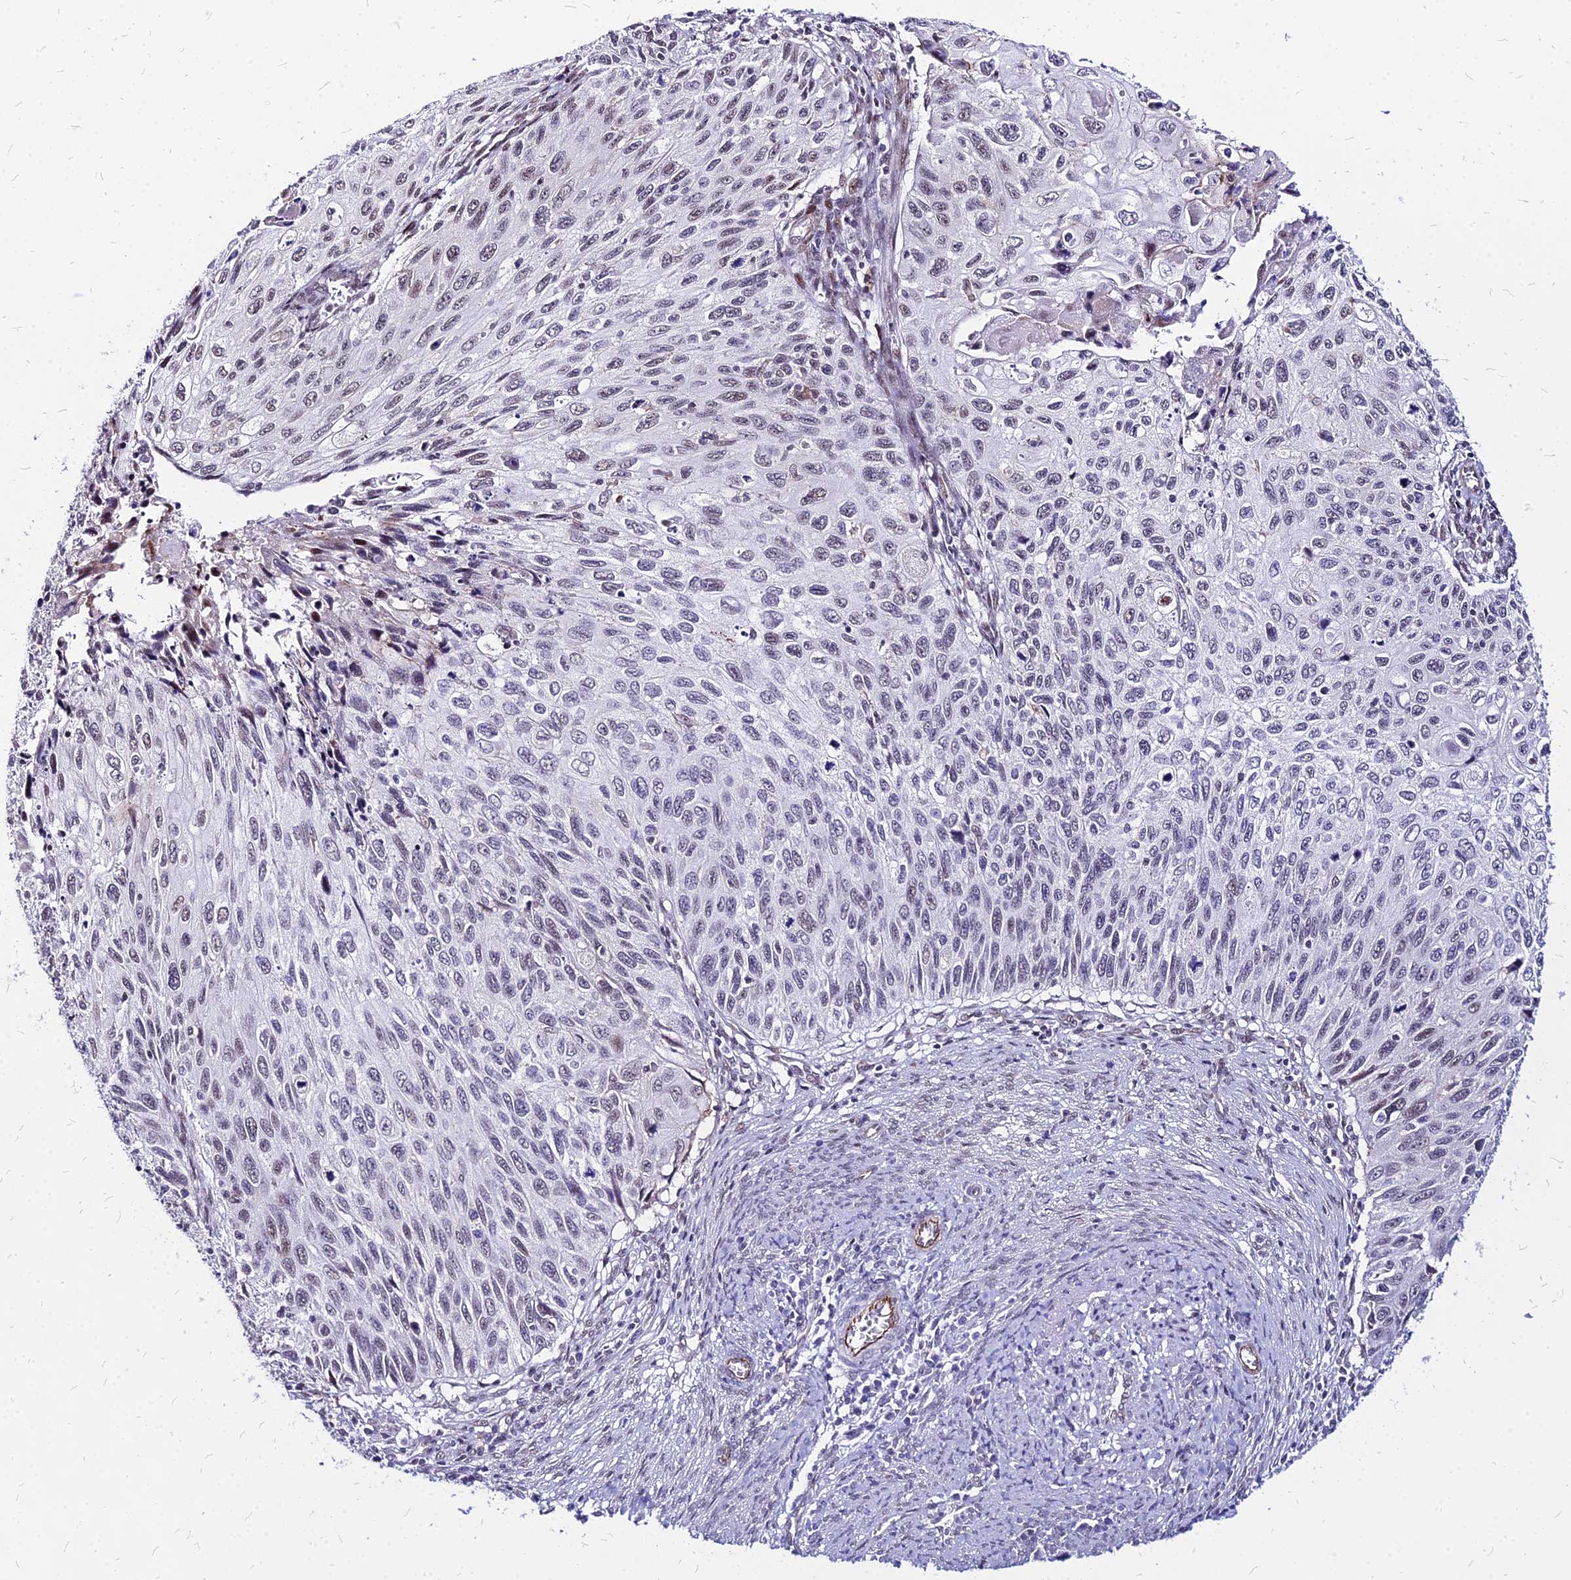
{"staining": {"intensity": "moderate", "quantity": "<25%", "location": "nuclear"}, "tissue": "cervical cancer", "cell_type": "Tumor cells", "image_type": "cancer", "snomed": [{"axis": "morphology", "description": "Squamous cell carcinoma, NOS"}, {"axis": "topography", "description": "Cervix"}], "caption": "Immunohistochemical staining of cervical cancer (squamous cell carcinoma) demonstrates low levels of moderate nuclear staining in approximately <25% of tumor cells. The staining is performed using DAB brown chromogen to label protein expression. The nuclei are counter-stained blue using hematoxylin.", "gene": "FDX2", "patient": {"sex": "female", "age": 70}}